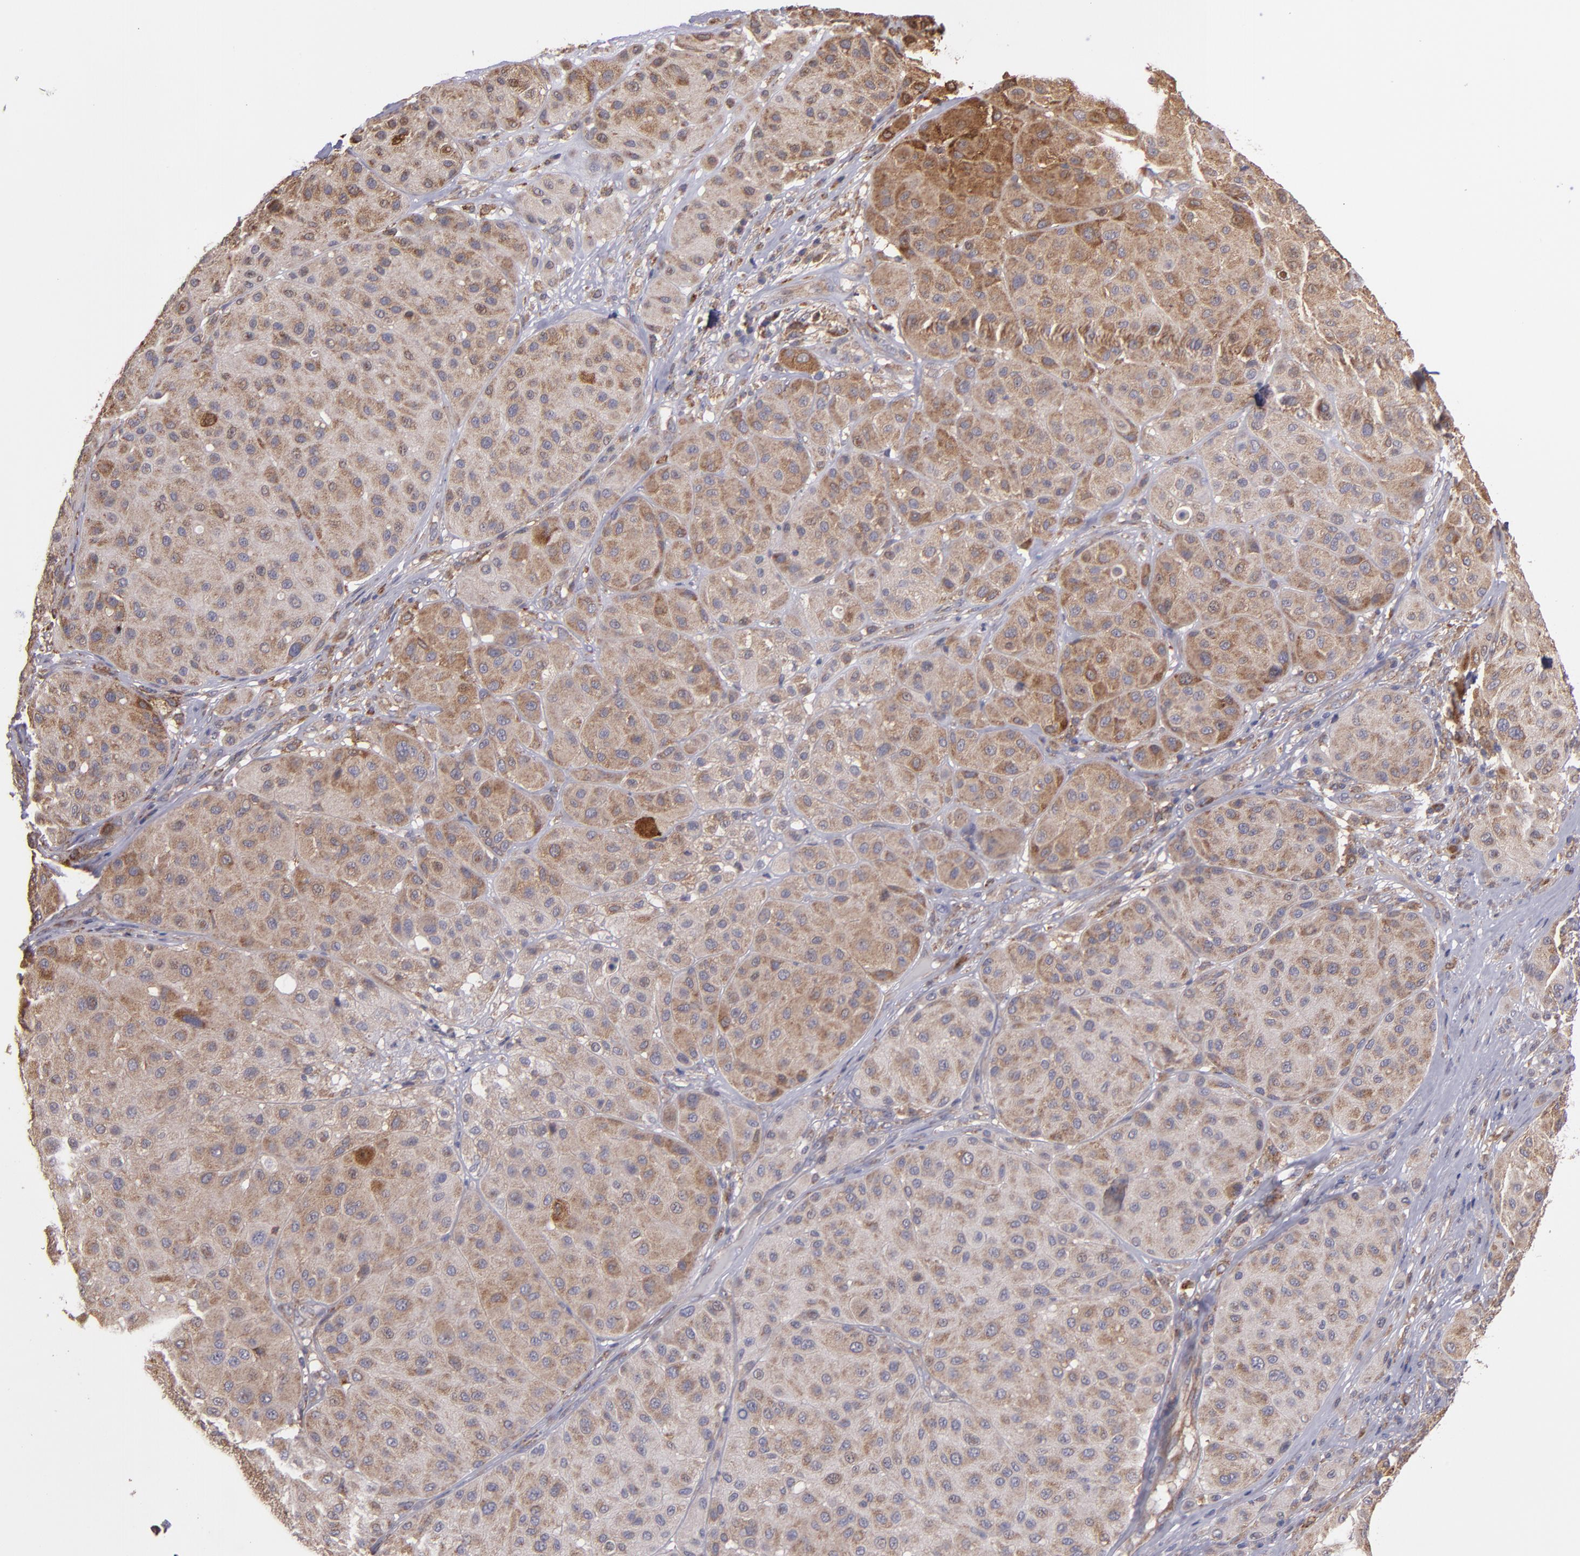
{"staining": {"intensity": "weak", "quantity": ">75%", "location": "cytoplasmic/membranous"}, "tissue": "melanoma", "cell_type": "Tumor cells", "image_type": "cancer", "snomed": [{"axis": "morphology", "description": "Normal tissue, NOS"}, {"axis": "morphology", "description": "Malignant melanoma, Metastatic site"}, {"axis": "topography", "description": "Skin"}], "caption": "High-magnification brightfield microscopy of malignant melanoma (metastatic site) stained with DAB (3,3'-diaminobenzidine) (brown) and counterstained with hematoxylin (blue). tumor cells exhibit weak cytoplasmic/membranous staining is appreciated in approximately>75% of cells.", "gene": "IFIH1", "patient": {"sex": "male", "age": 41}}